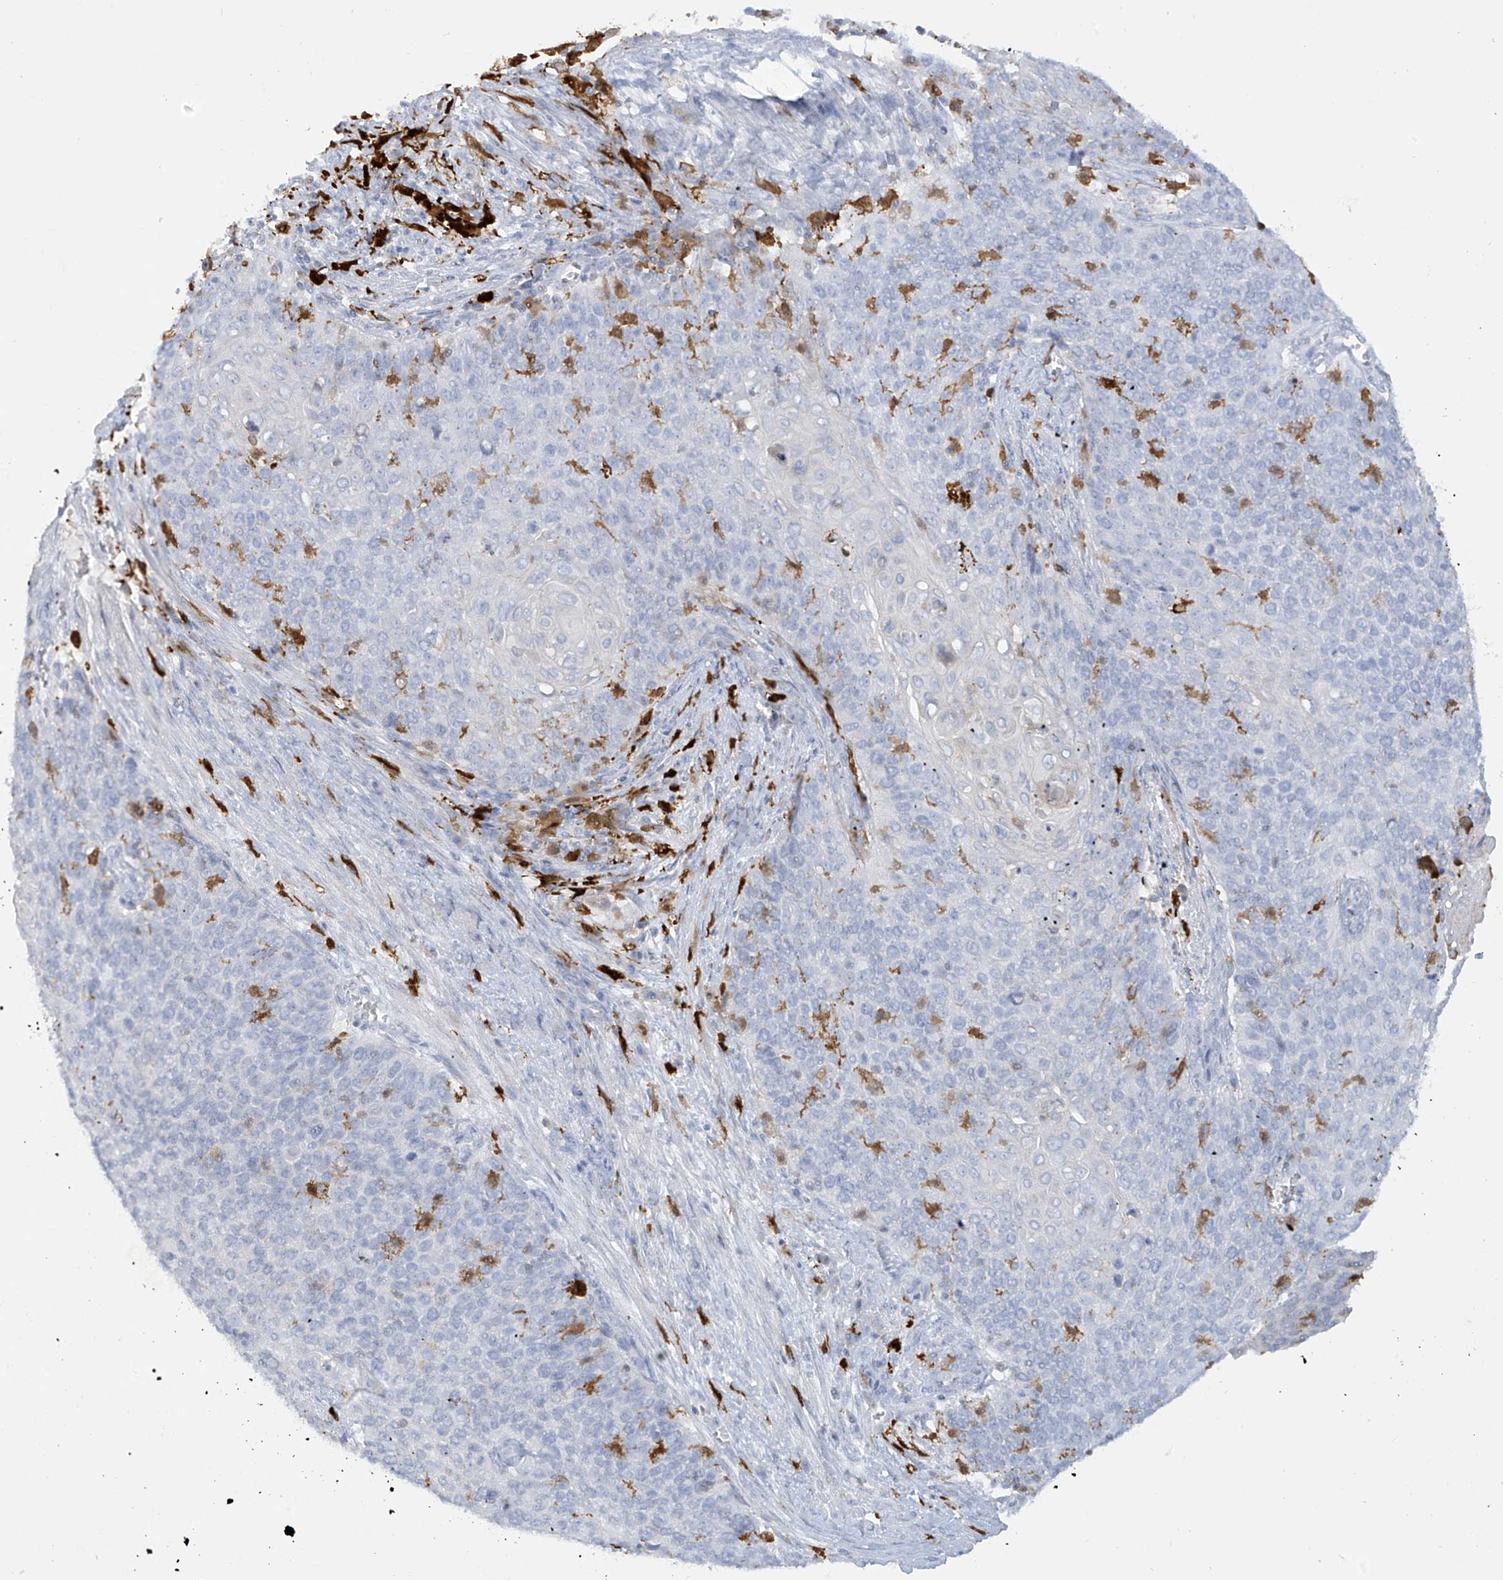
{"staining": {"intensity": "negative", "quantity": "none", "location": "none"}, "tissue": "cervical cancer", "cell_type": "Tumor cells", "image_type": "cancer", "snomed": [{"axis": "morphology", "description": "Squamous cell carcinoma, NOS"}, {"axis": "topography", "description": "Cervix"}], "caption": "DAB immunohistochemical staining of human cervical cancer exhibits no significant staining in tumor cells.", "gene": "TRMT2B", "patient": {"sex": "female", "age": 39}}